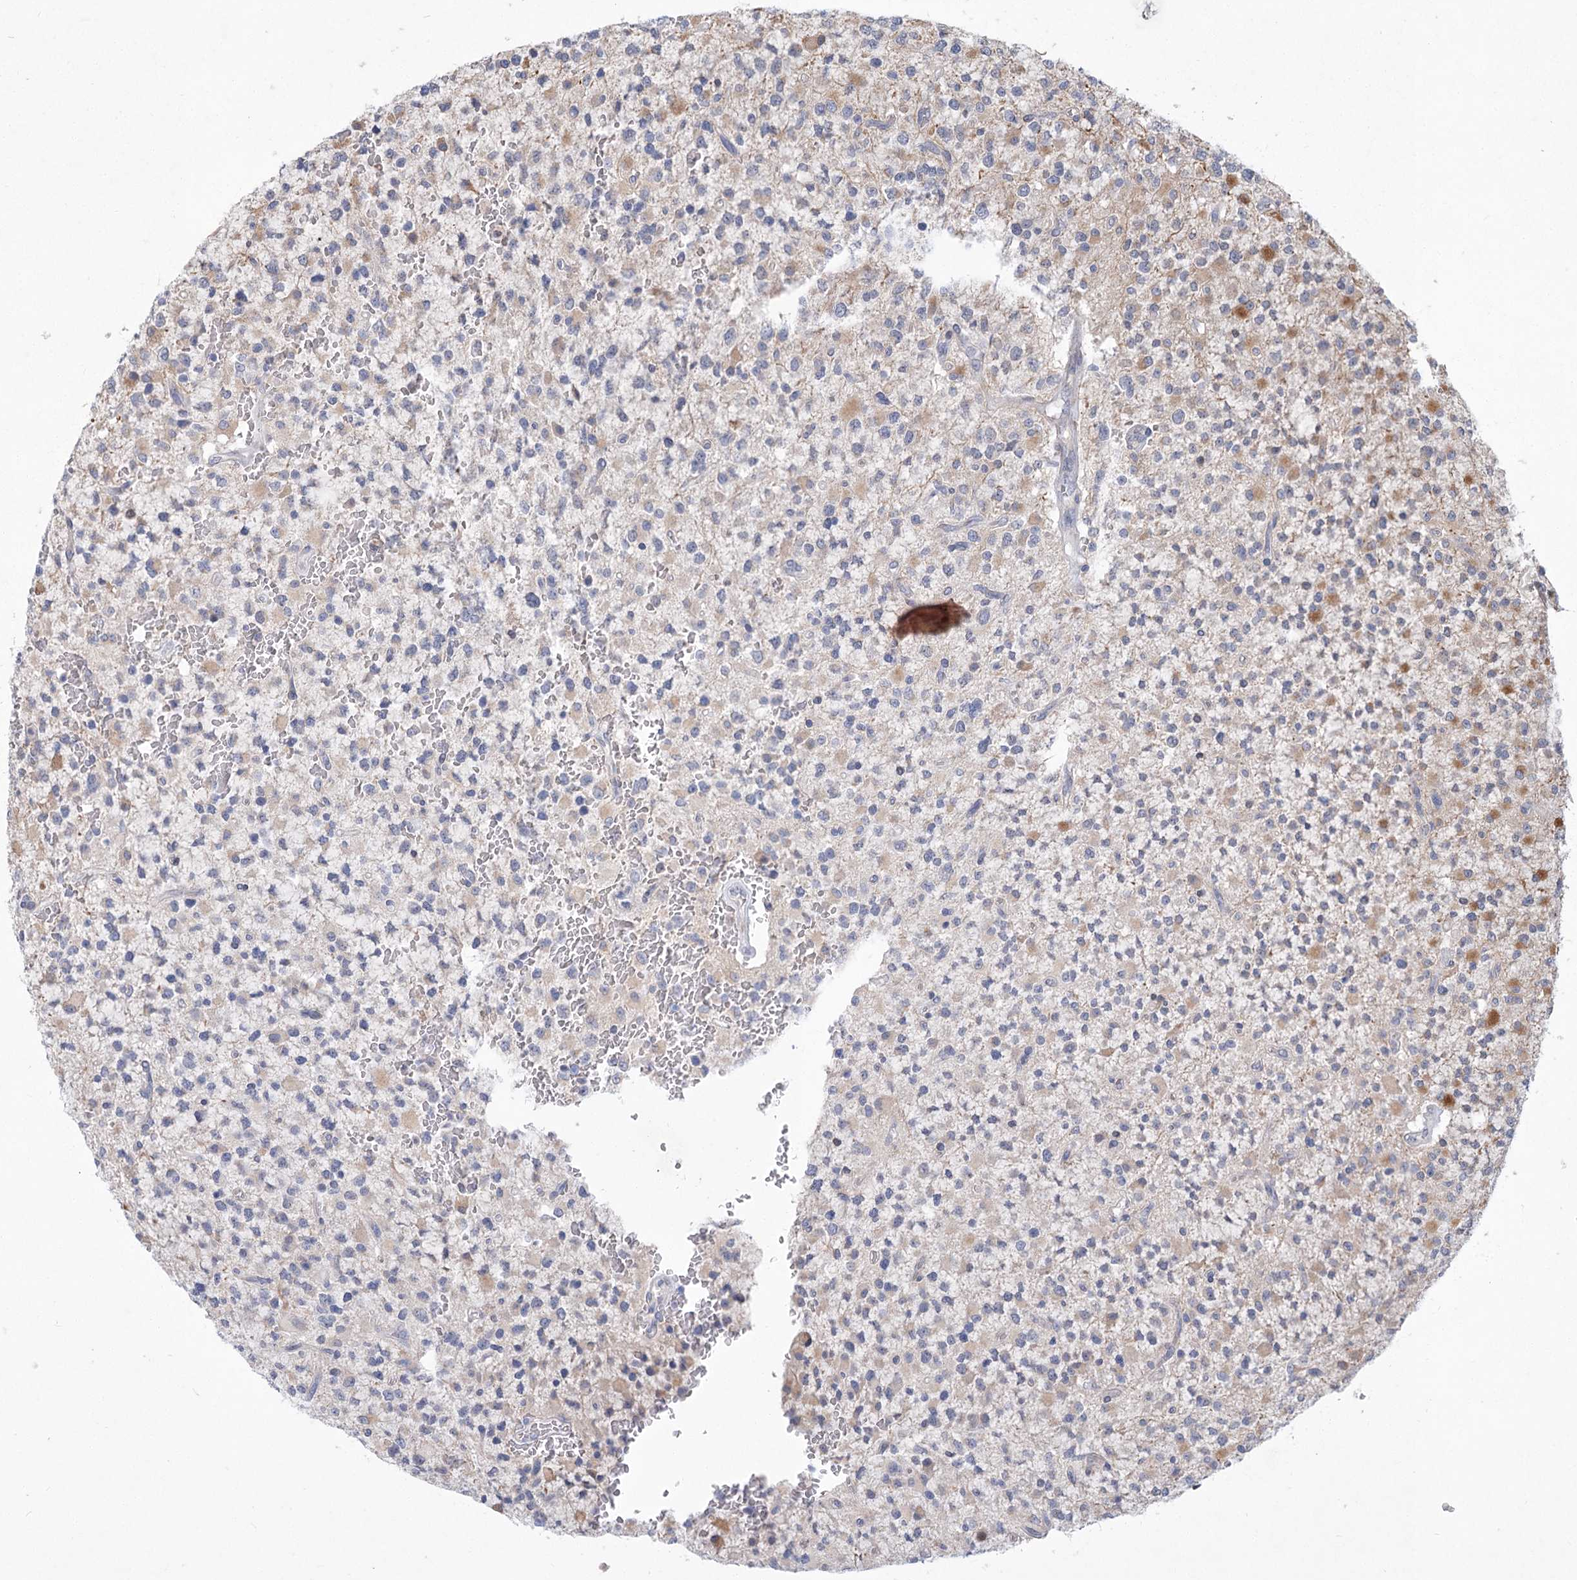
{"staining": {"intensity": "negative", "quantity": "none", "location": "none"}, "tissue": "glioma", "cell_type": "Tumor cells", "image_type": "cancer", "snomed": [{"axis": "morphology", "description": "Glioma, malignant, High grade"}, {"axis": "topography", "description": "Brain"}], "caption": "IHC image of neoplastic tissue: human malignant glioma (high-grade) stained with DAB displays no significant protein expression in tumor cells.", "gene": "GCNT4", "patient": {"sex": "male", "age": 34}}